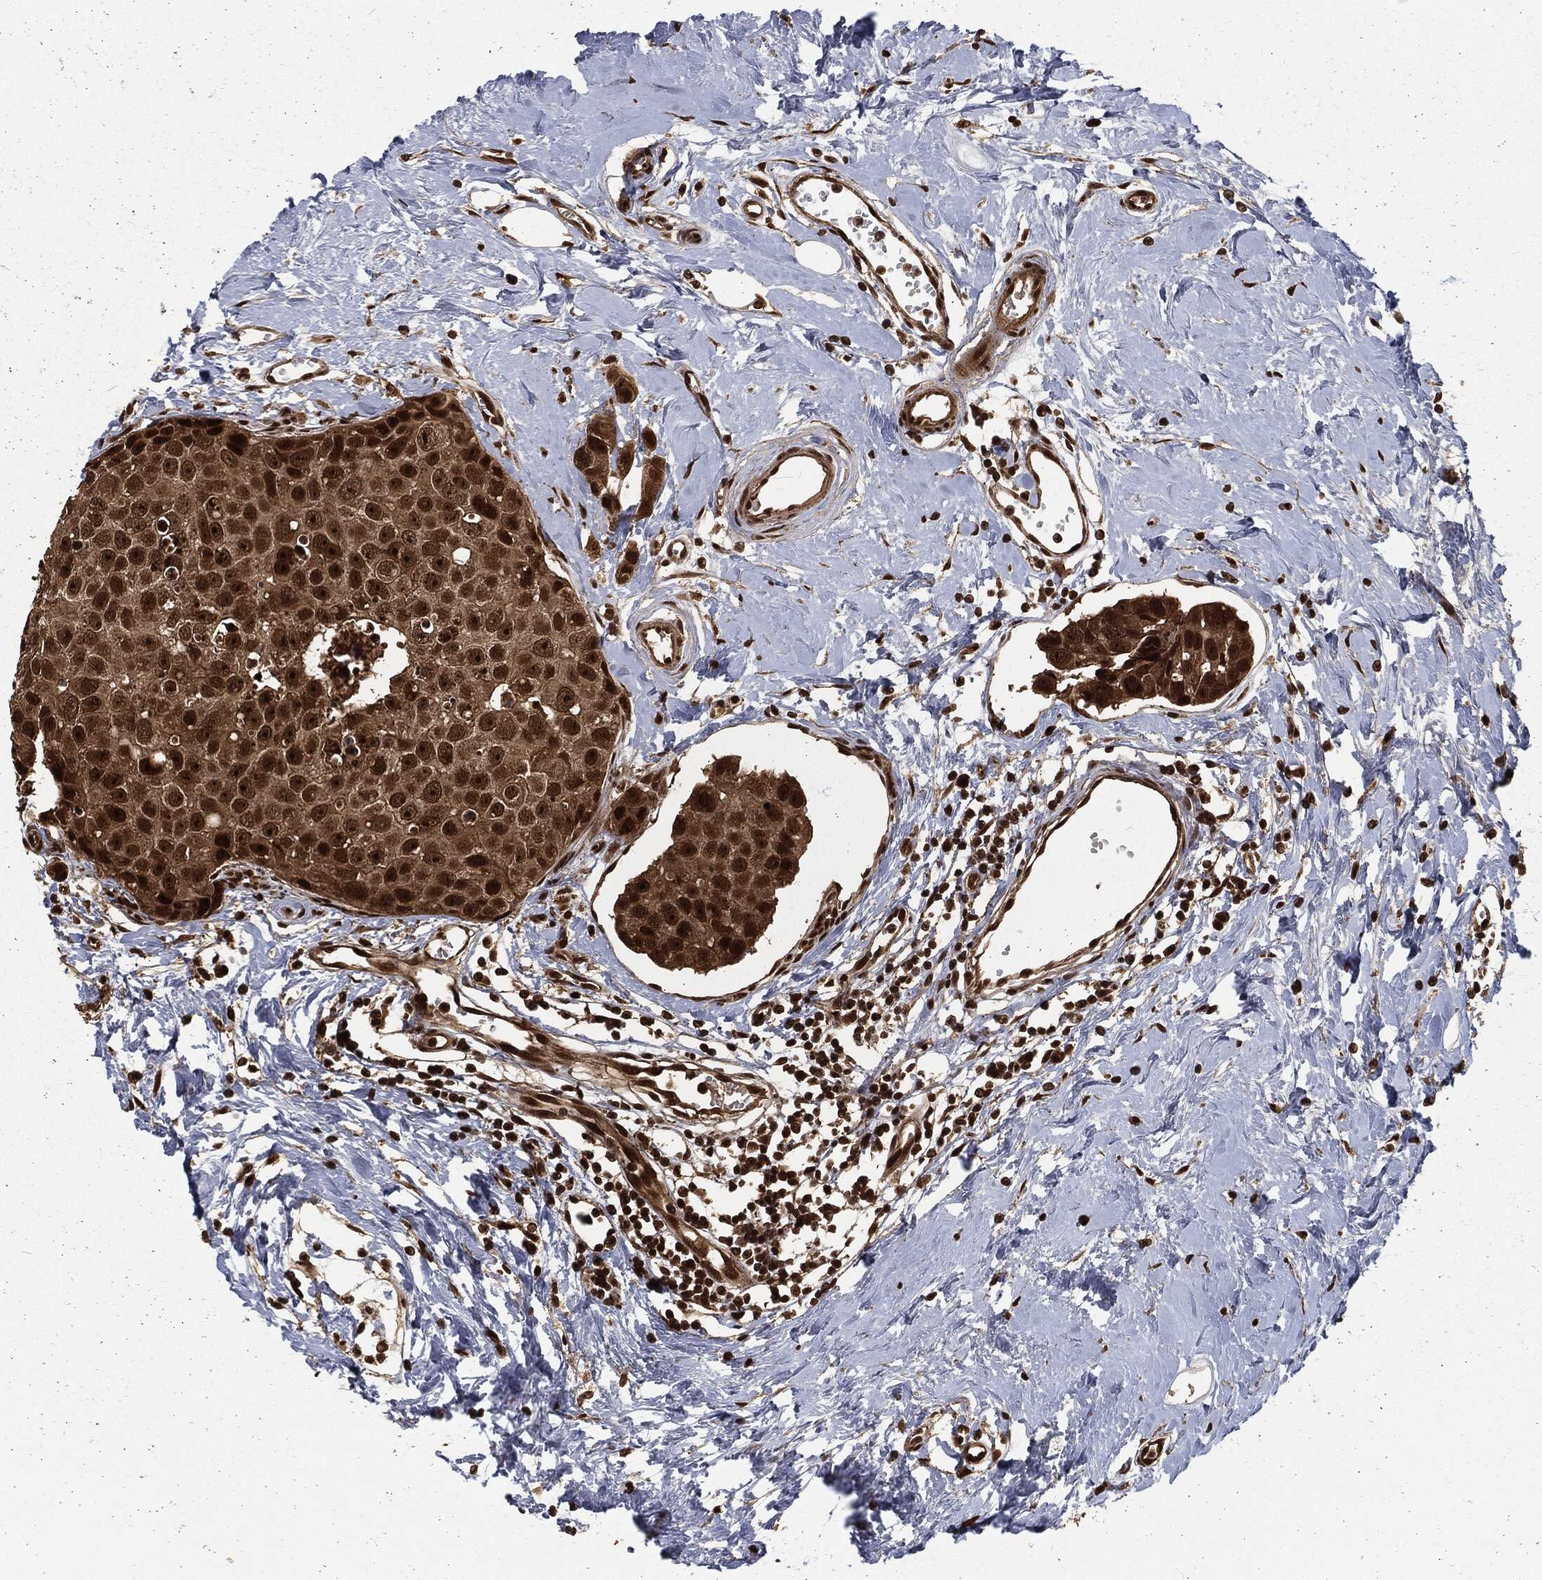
{"staining": {"intensity": "strong", "quantity": ">75%", "location": "cytoplasmic/membranous,nuclear"}, "tissue": "breast cancer", "cell_type": "Tumor cells", "image_type": "cancer", "snomed": [{"axis": "morphology", "description": "Duct carcinoma"}, {"axis": "topography", "description": "Breast"}], "caption": "A photomicrograph showing strong cytoplasmic/membranous and nuclear staining in about >75% of tumor cells in invasive ductal carcinoma (breast), as visualized by brown immunohistochemical staining.", "gene": "NGRN", "patient": {"sex": "female", "age": 35}}